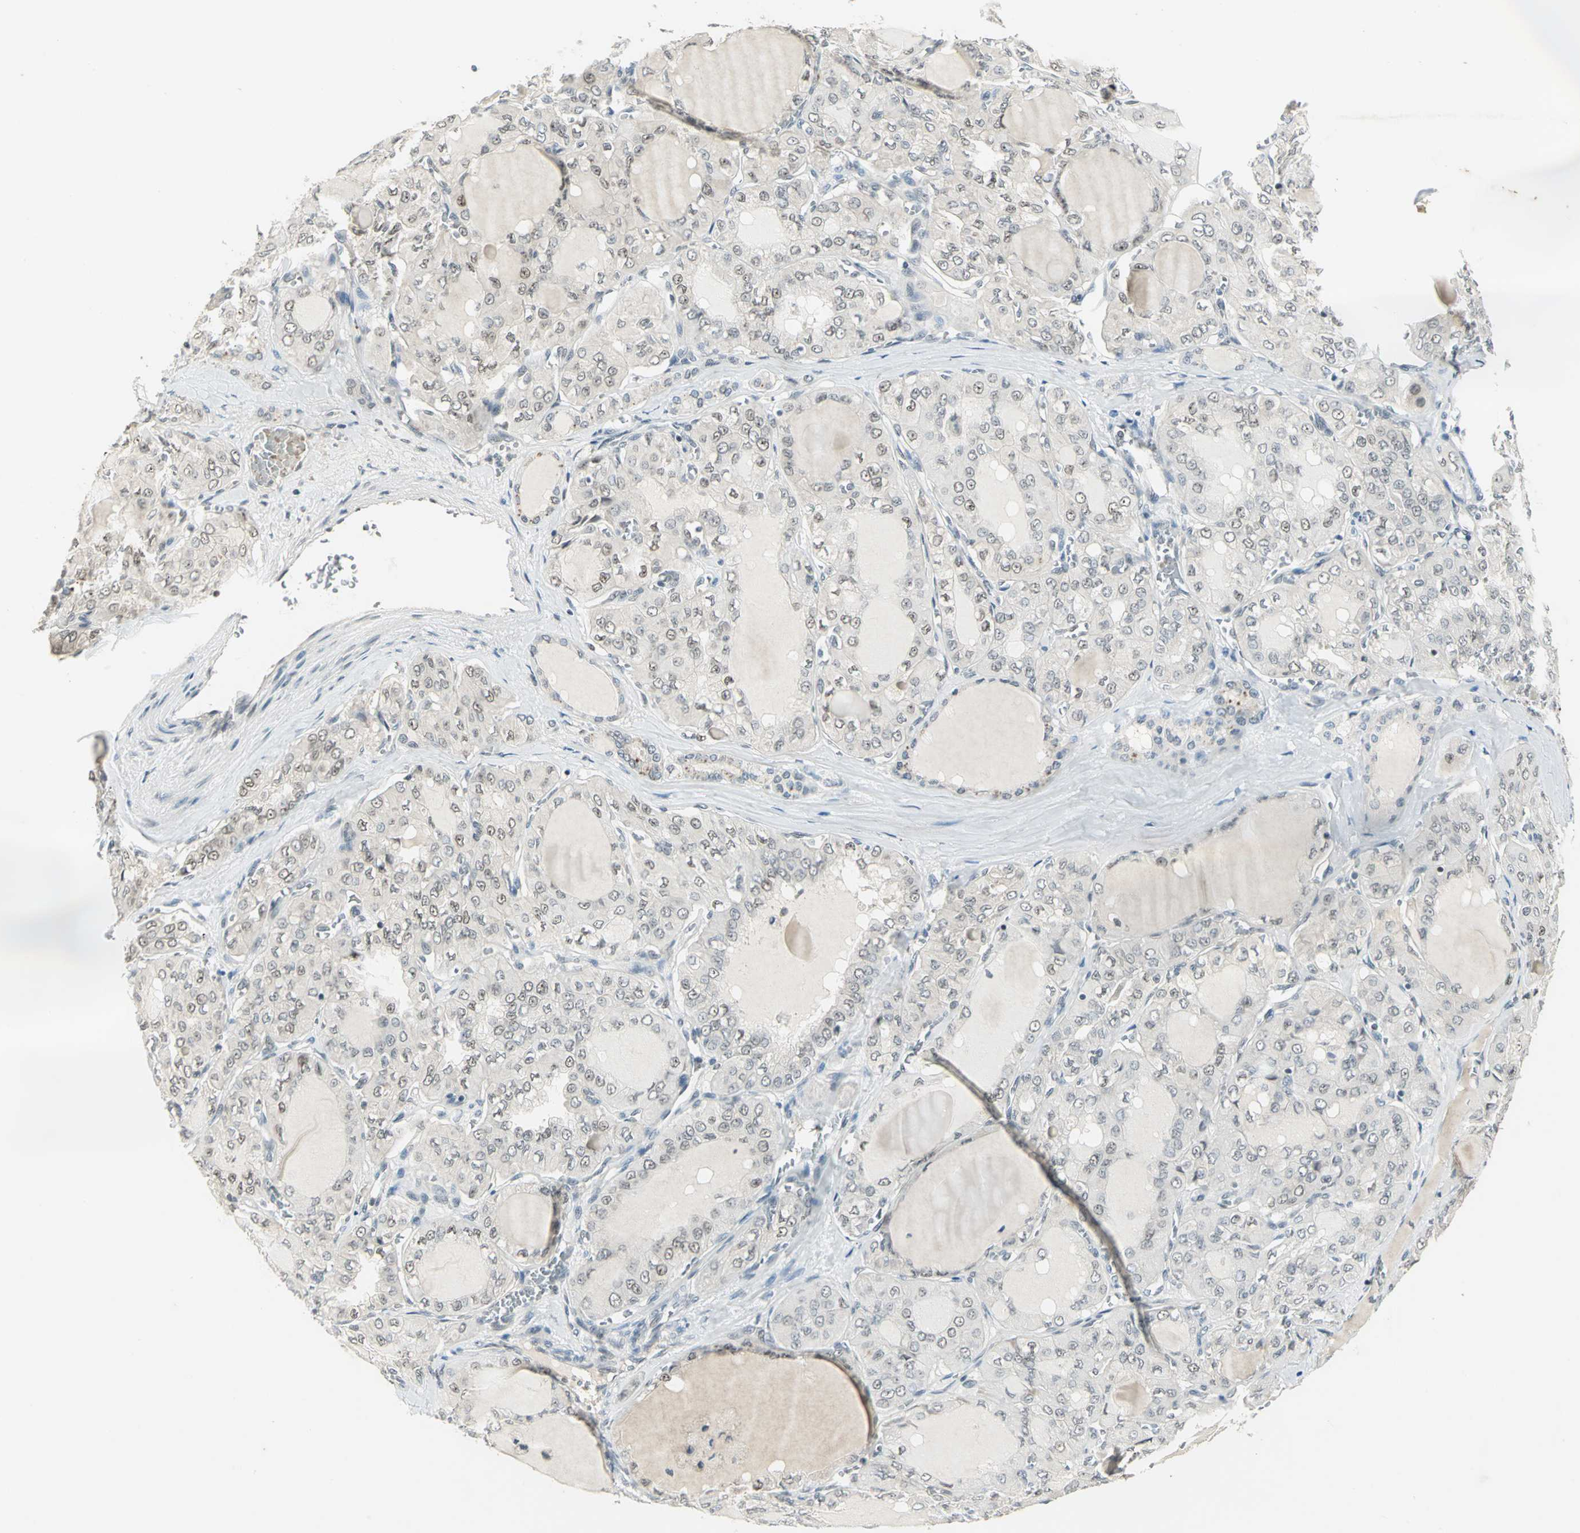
{"staining": {"intensity": "negative", "quantity": "none", "location": "none"}, "tissue": "thyroid cancer", "cell_type": "Tumor cells", "image_type": "cancer", "snomed": [{"axis": "morphology", "description": "Papillary adenocarcinoma, NOS"}, {"axis": "topography", "description": "Thyroid gland"}], "caption": "Immunohistochemical staining of thyroid papillary adenocarcinoma reveals no significant expression in tumor cells.", "gene": "RAD17", "patient": {"sex": "male", "age": 20}}